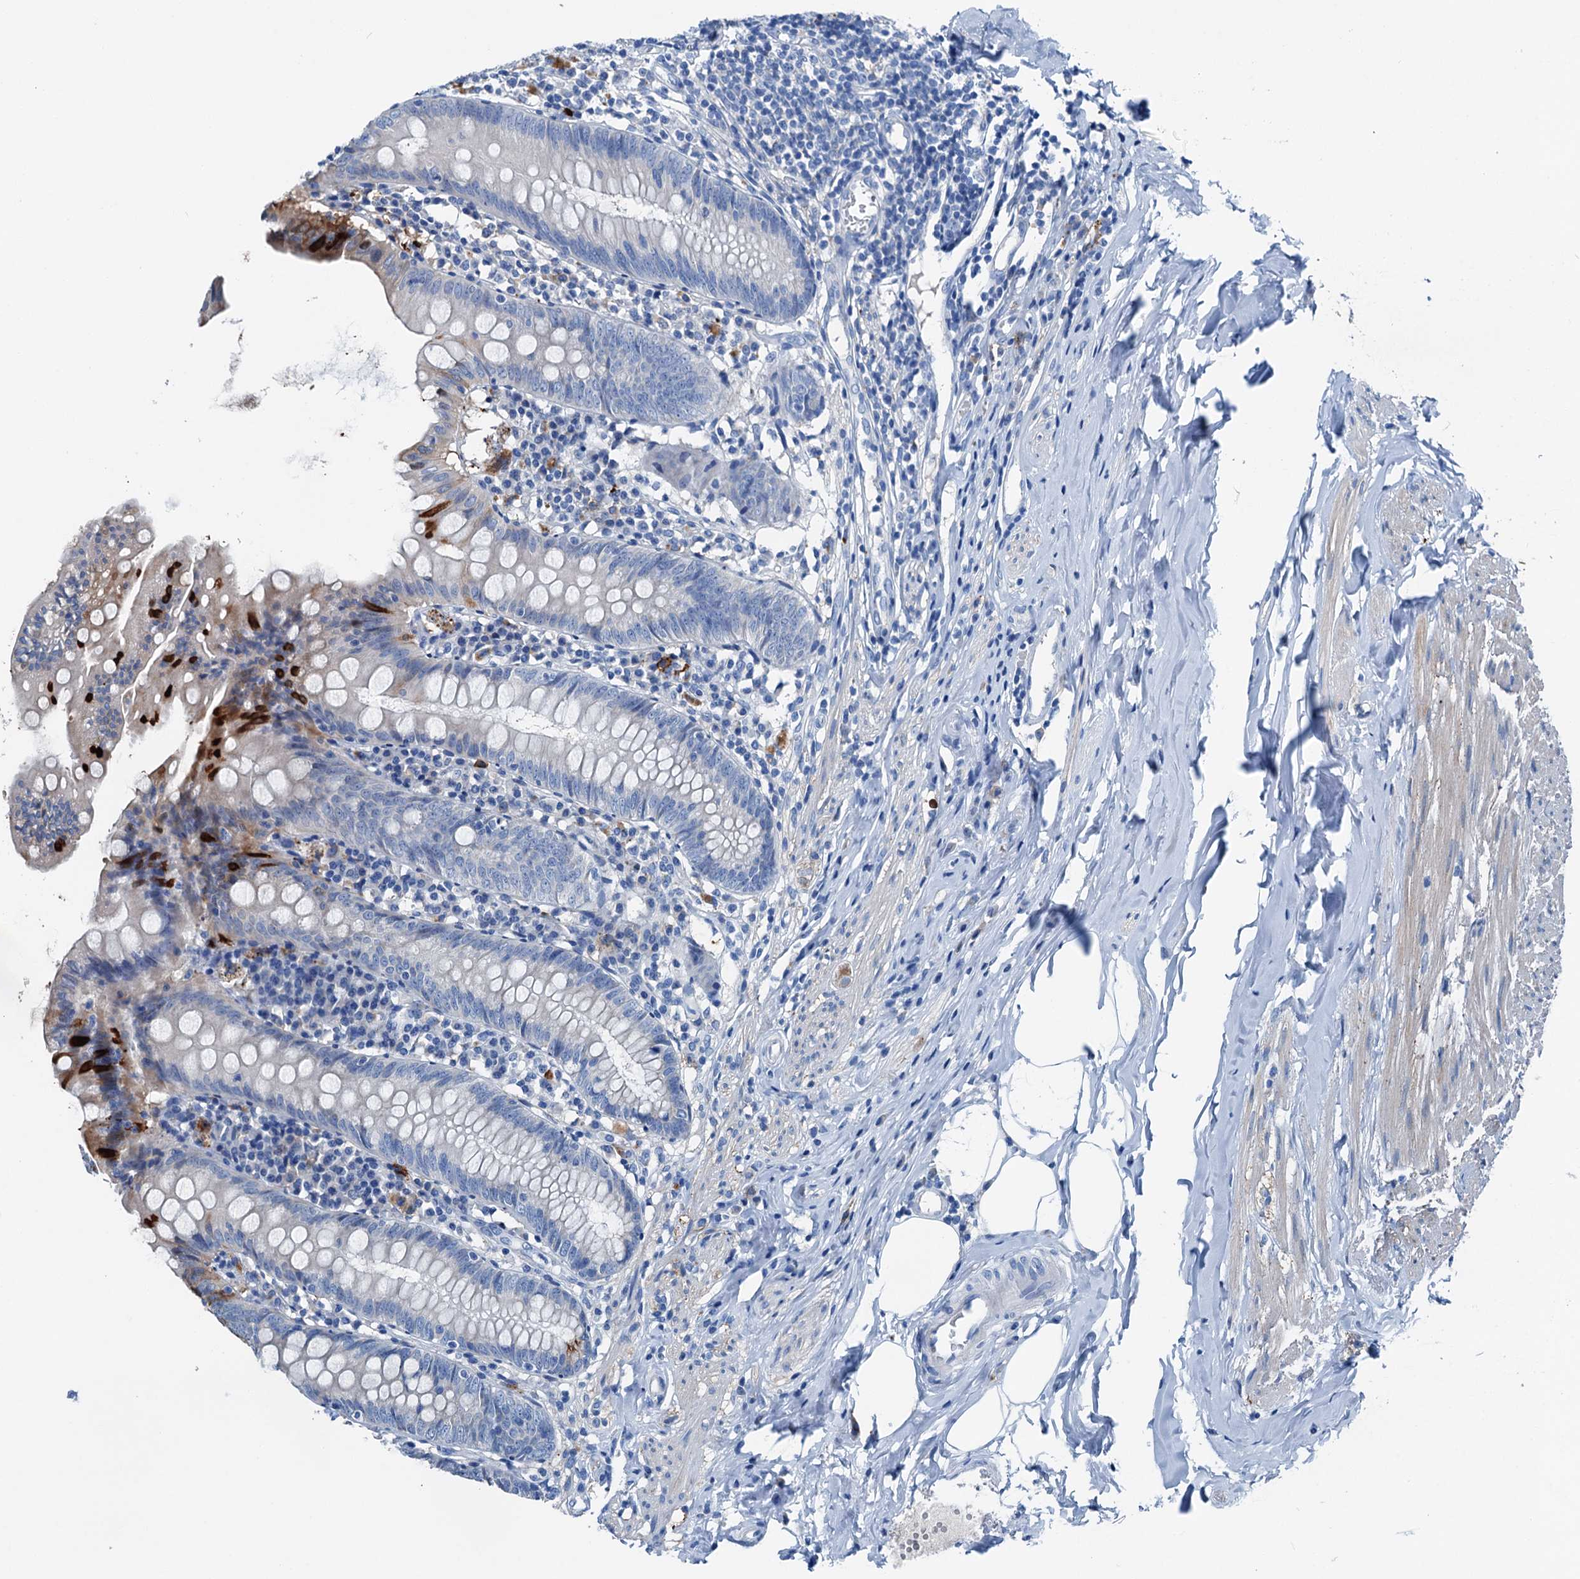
{"staining": {"intensity": "strong", "quantity": "<25%", "location": "cytoplasmic/membranous"}, "tissue": "appendix", "cell_type": "Glandular cells", "image_type": "normal", "snomed": [{"axis": "morphology", "description": "Normal tissue, NOS"}, {"axis": "topography", "description": "Appendix"}], "caption": "IHC histopathology image of unremarkable appendix stained for a protein (brown), which displays medium levels of strong cytoplasmic/membranous staining in approximately <25% of glandular cells.", "gene": "C1QTNF4", "patient": {"sex": "female", "age": 54}}